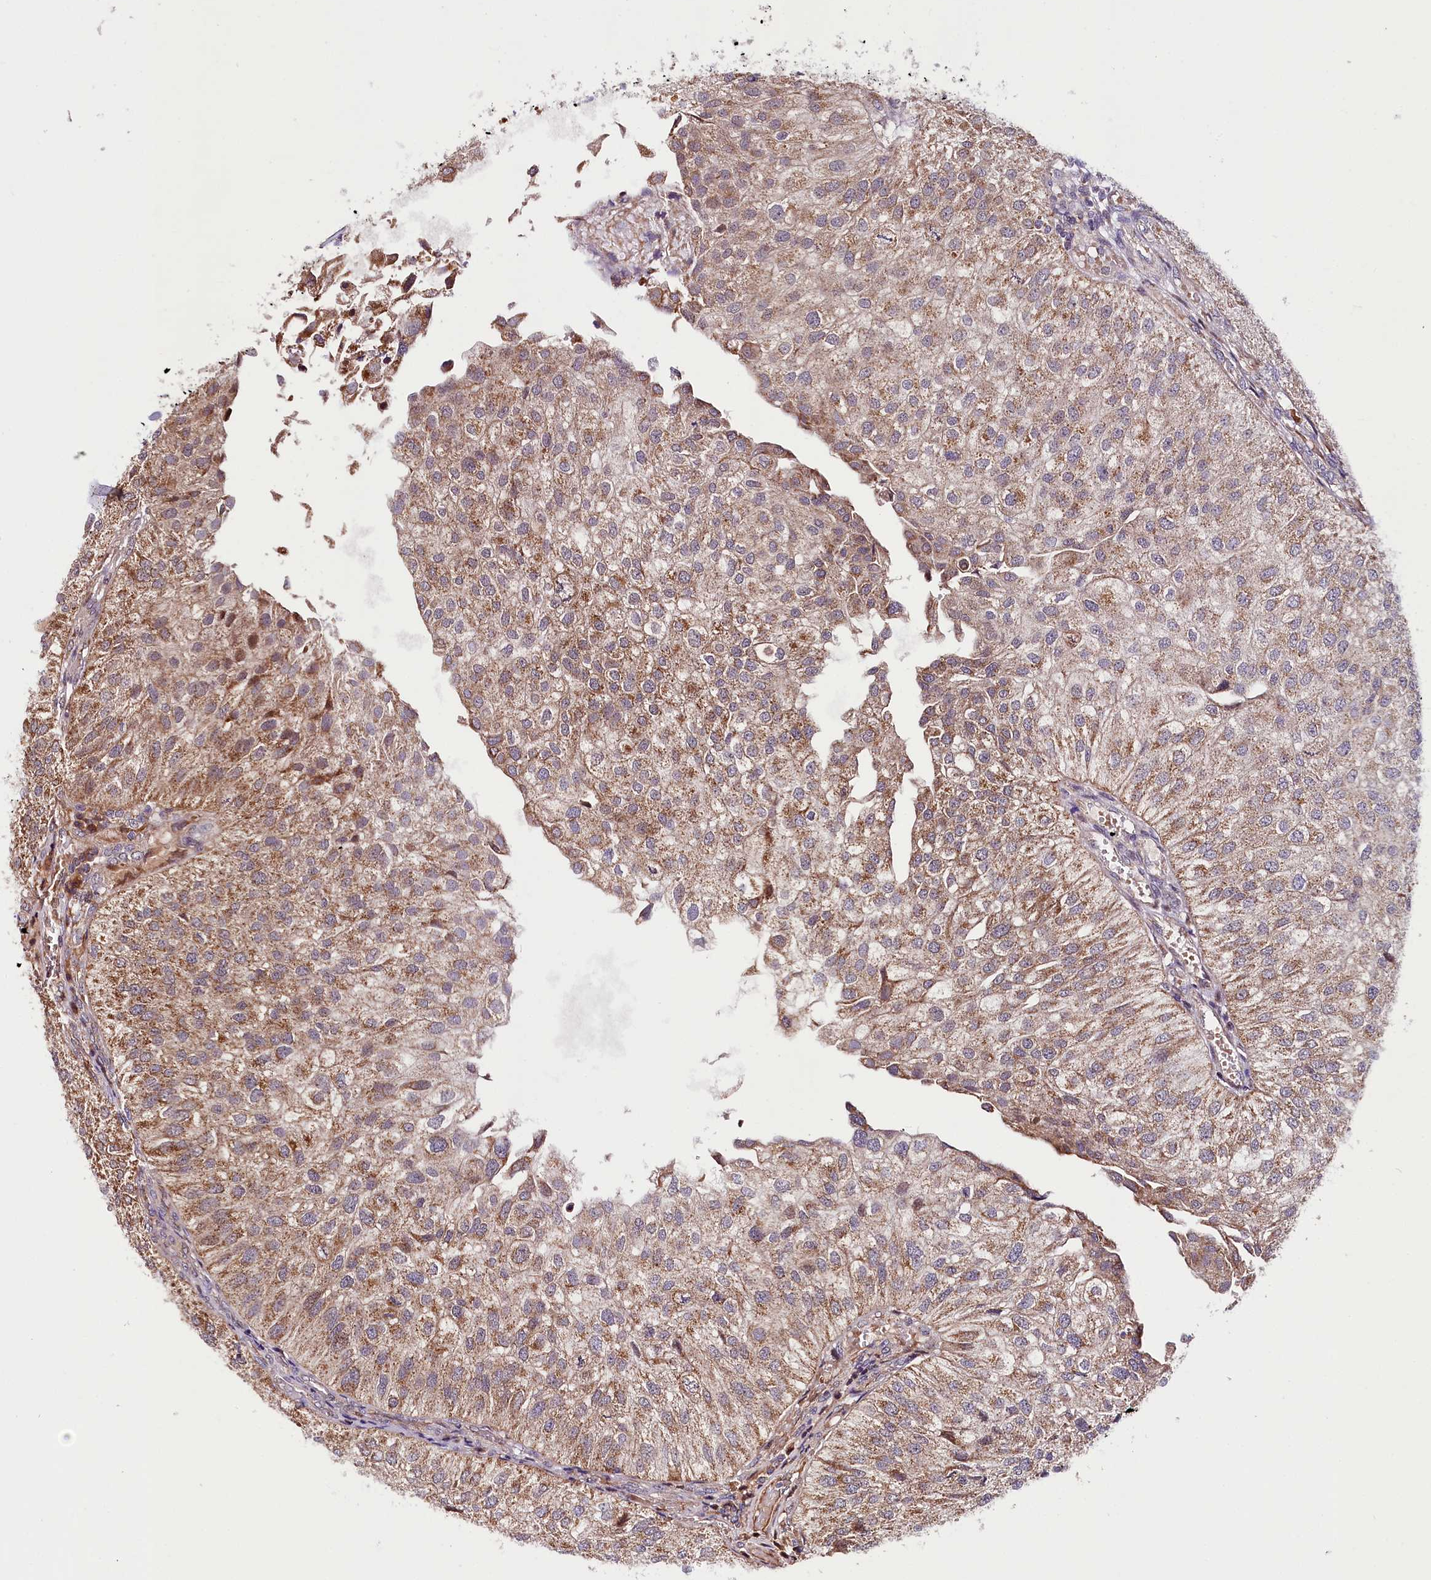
{"staining": {"intensity": "moderate", "quantity": ">75%", "location": "cytoplasmic/membranous"}, "tissue": "urothelial cancer", "cell_type": "Tumor cells", "image_type": "cancer", "snomed": [{"axis": "morphology", "description": "Urothelial carcinoma, Low grade"}, {"axis": "topography", "description": "Urinary bladder"}], "caption": "Urothelial cancer tissue displays moderate cytoplasmic/membranous expression in about >75% of tumor cells, visualized by immunohistochemistry.", "gene": "ST7", "patient": {"sex": "female", "age": 89}}